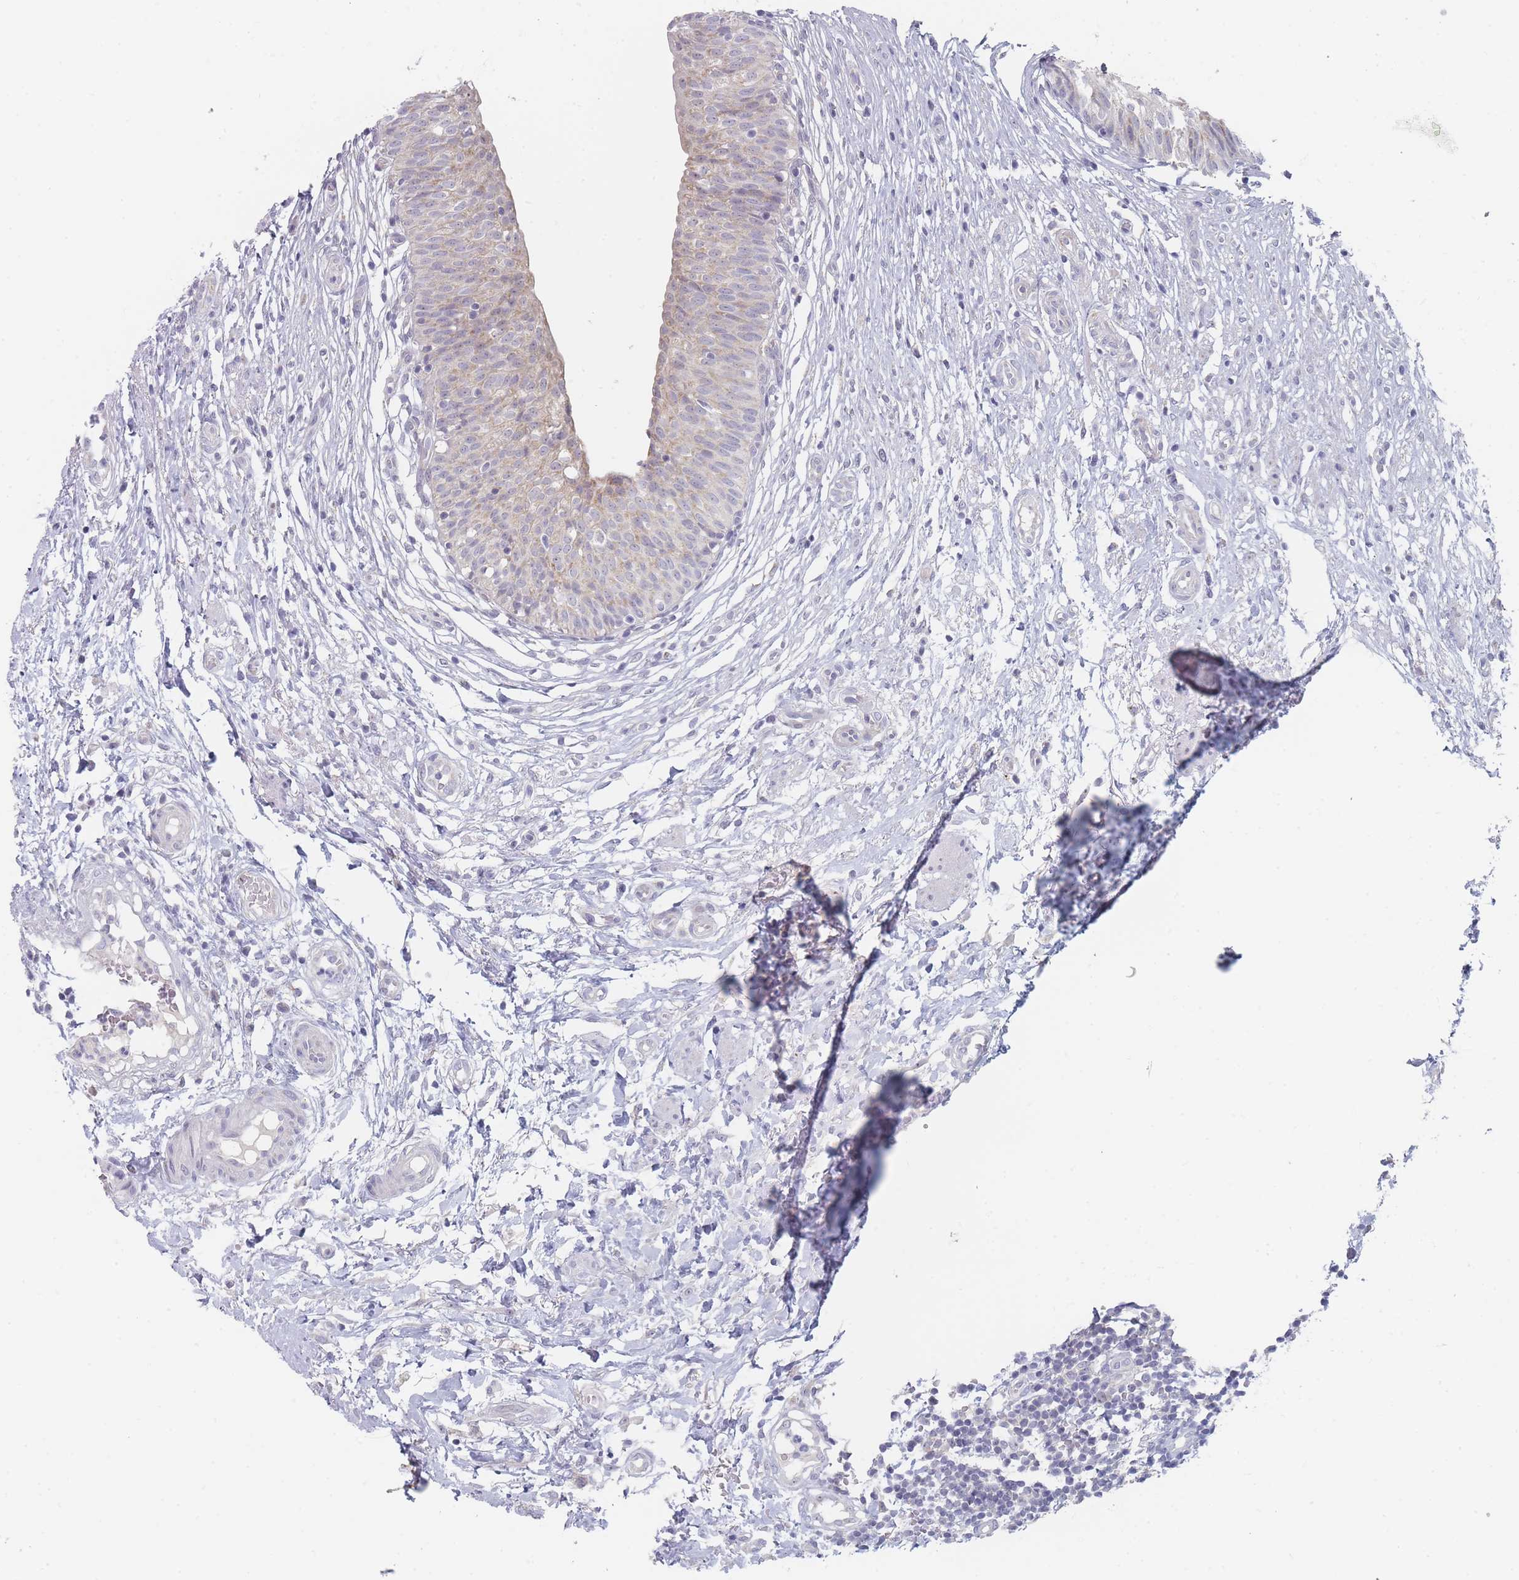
{"staining": {"intensity": "moderate", "quantity": "<25%", "location": "cytoplasmic/membranous"}, "tissue": "urinary bladder", "cell_type": "Urothelial cells", "image_type": "normal", "snomed": [{"axis": "morphology", "description": "Normal tissue, NOS"}, {"axis": "topography", "description": "Urinary bladder"}], "caption": "IHC of unremarkable urinary bladder shows low levels of moderate cytoplasmic/membranous staining in approximately <25% of urothelial cells.", "gene": "RNF8", "patient": {"sex": "male", "age": 55}}